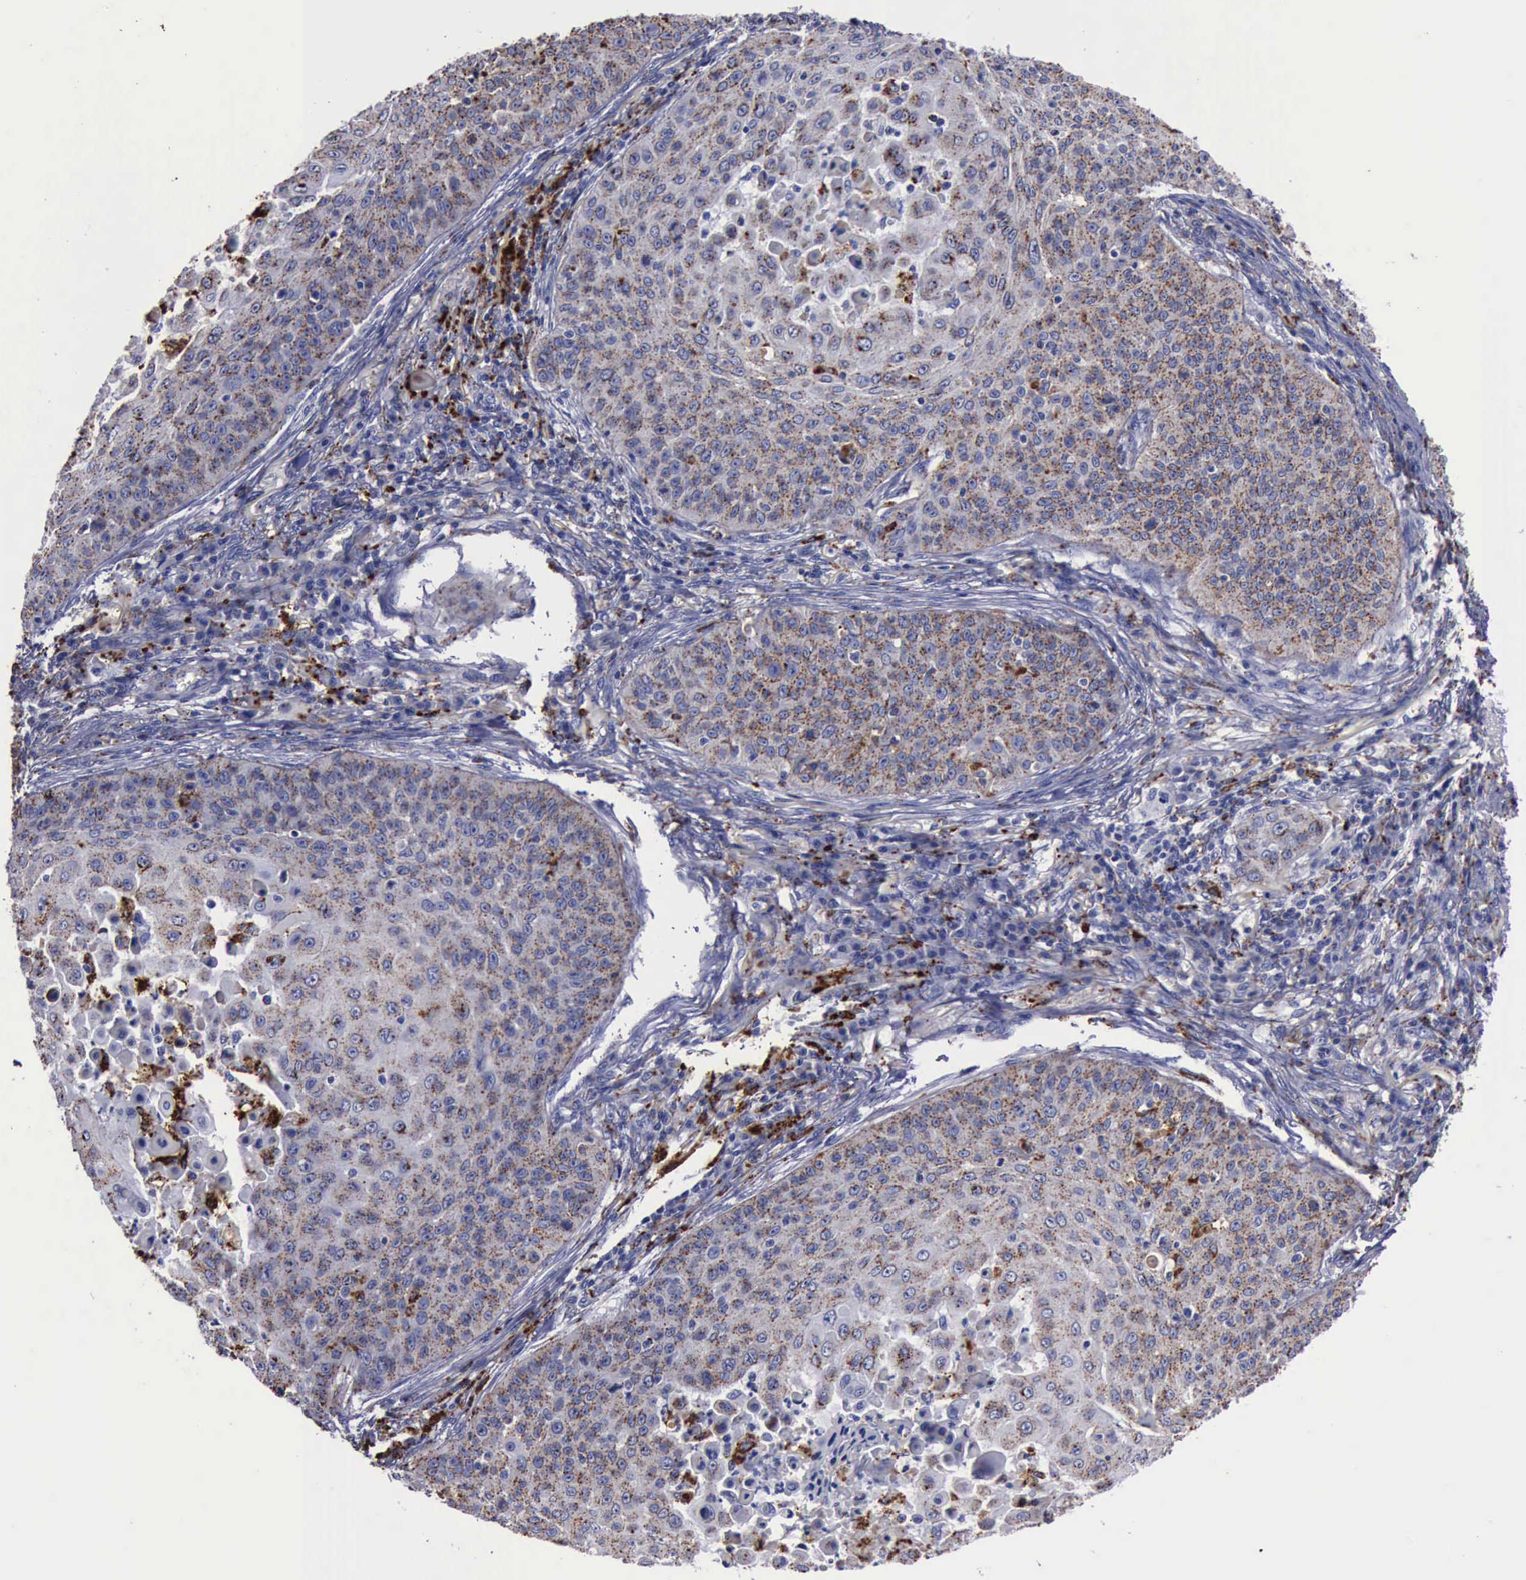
{"staining": {"intensity": "moderate", "quantity": ">75%", "location": "cytoplasmic/membranous"}, "tissue": "skin cancer", "cell_type": "Tumor cells", "image_type": "cancer", "snomed": [{"axis": "morphology", "description": "Squamous cell carcinoma, NOS"}, {"axis": "topography", "description": "Skin"}], "caption": "Squamous cell carcinoma (skin) was stained to show a protein in brown. There is medium levels of moderate cytoplasmic/membranous positivity in about >75% of tumor cells. (Stains: DAB in brown, nuclei in blue, Microscopy: brightfield microscopy at high magnification).", "gene": "CTSD", "patient": {"sex": "male", "age": 82}}